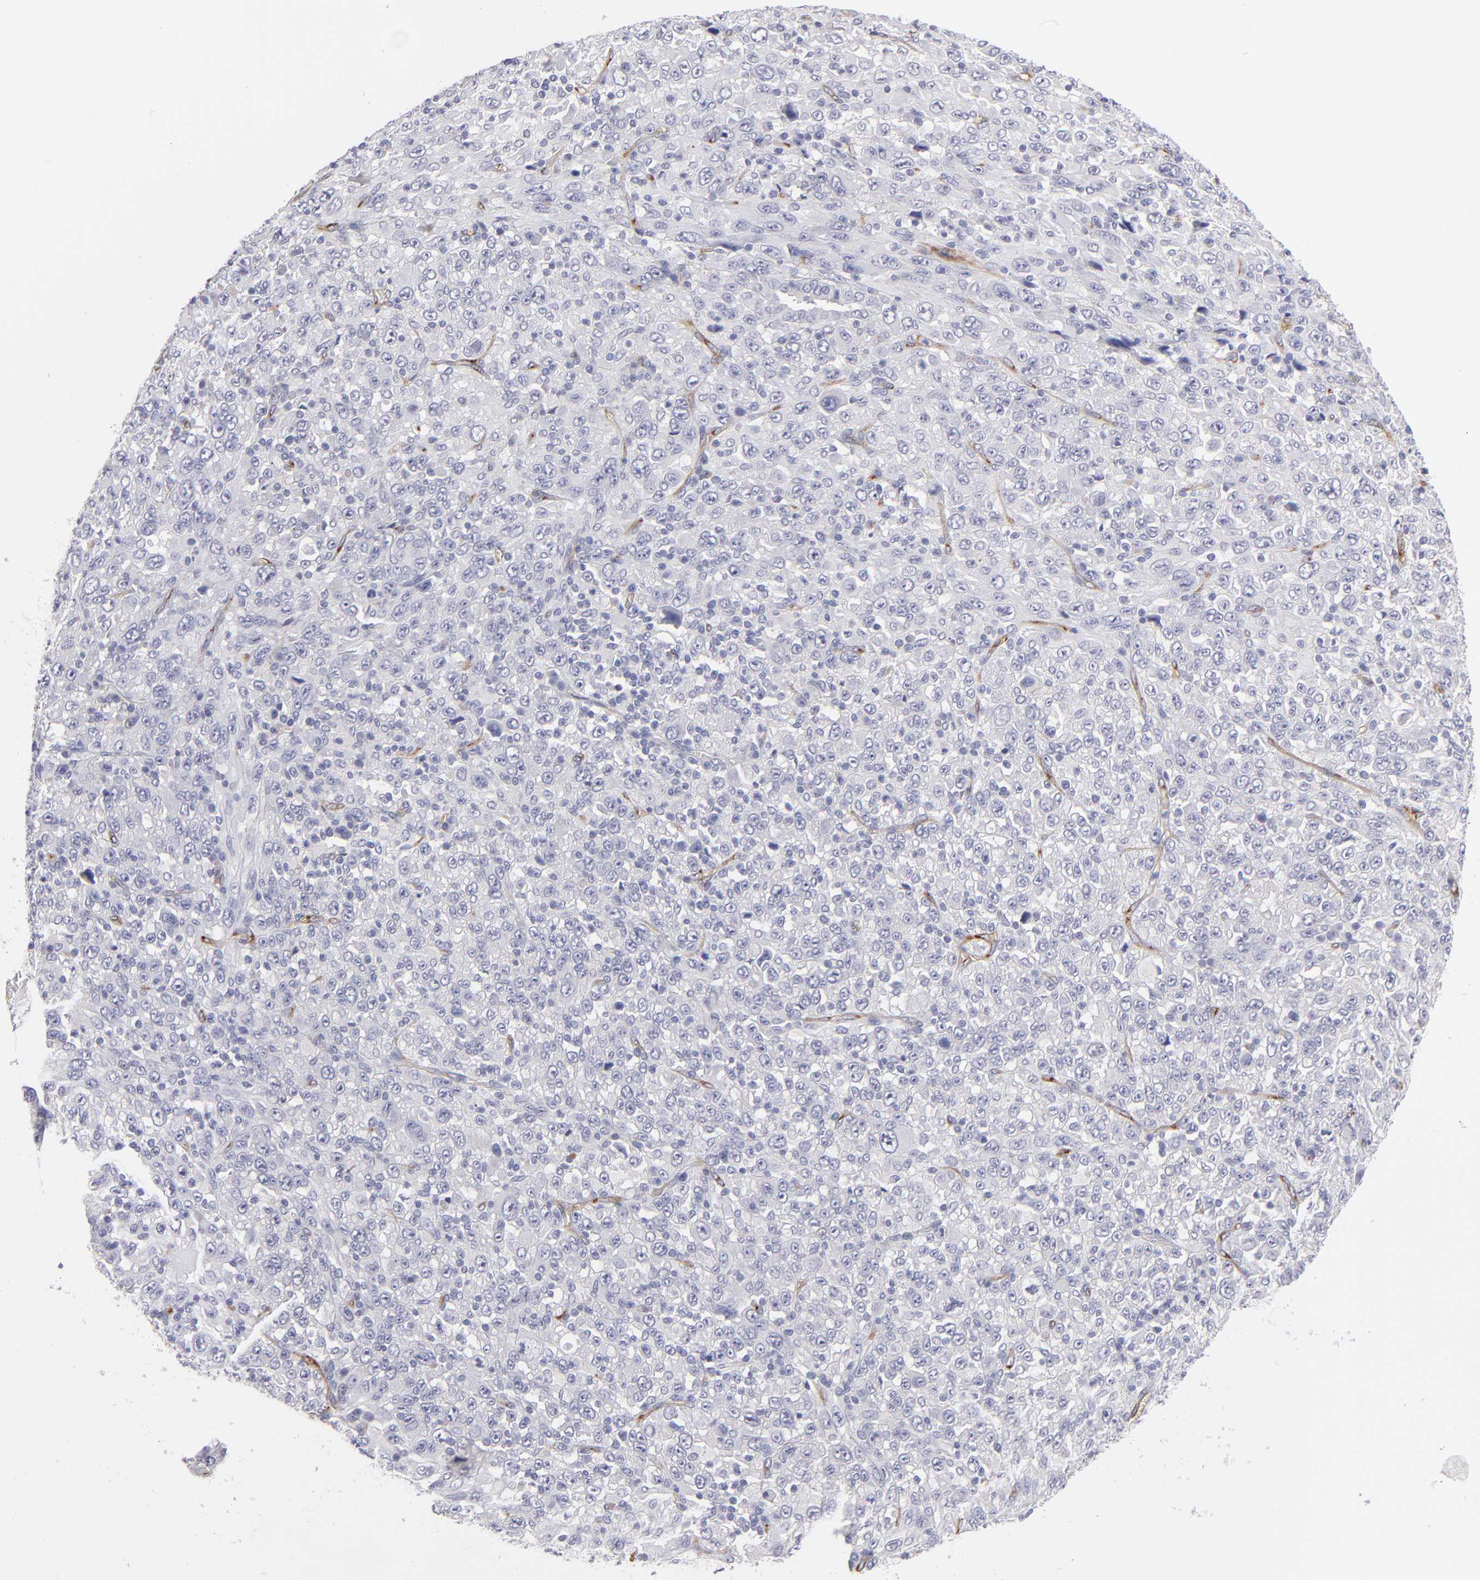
{"staining": {"intensity": "negative", "quantity": "none", "location": "none"}, "tissue": "melanoma", "cell_type": "Tumor cells", "image_type": "cancer", "snomed": [{"axis": "morphology", "description": "Malignant melanoma, Metastatic site"}, {"axis": "topography", "description": "Skin"}], "caption": "This is a photomicrograph of immunohistochemistry staining of malignant melanoma (metastatic site), which shows no staining in tumor cells.", "gene": "PLVAP", "patient": {"sex": "female", "age": 56}}